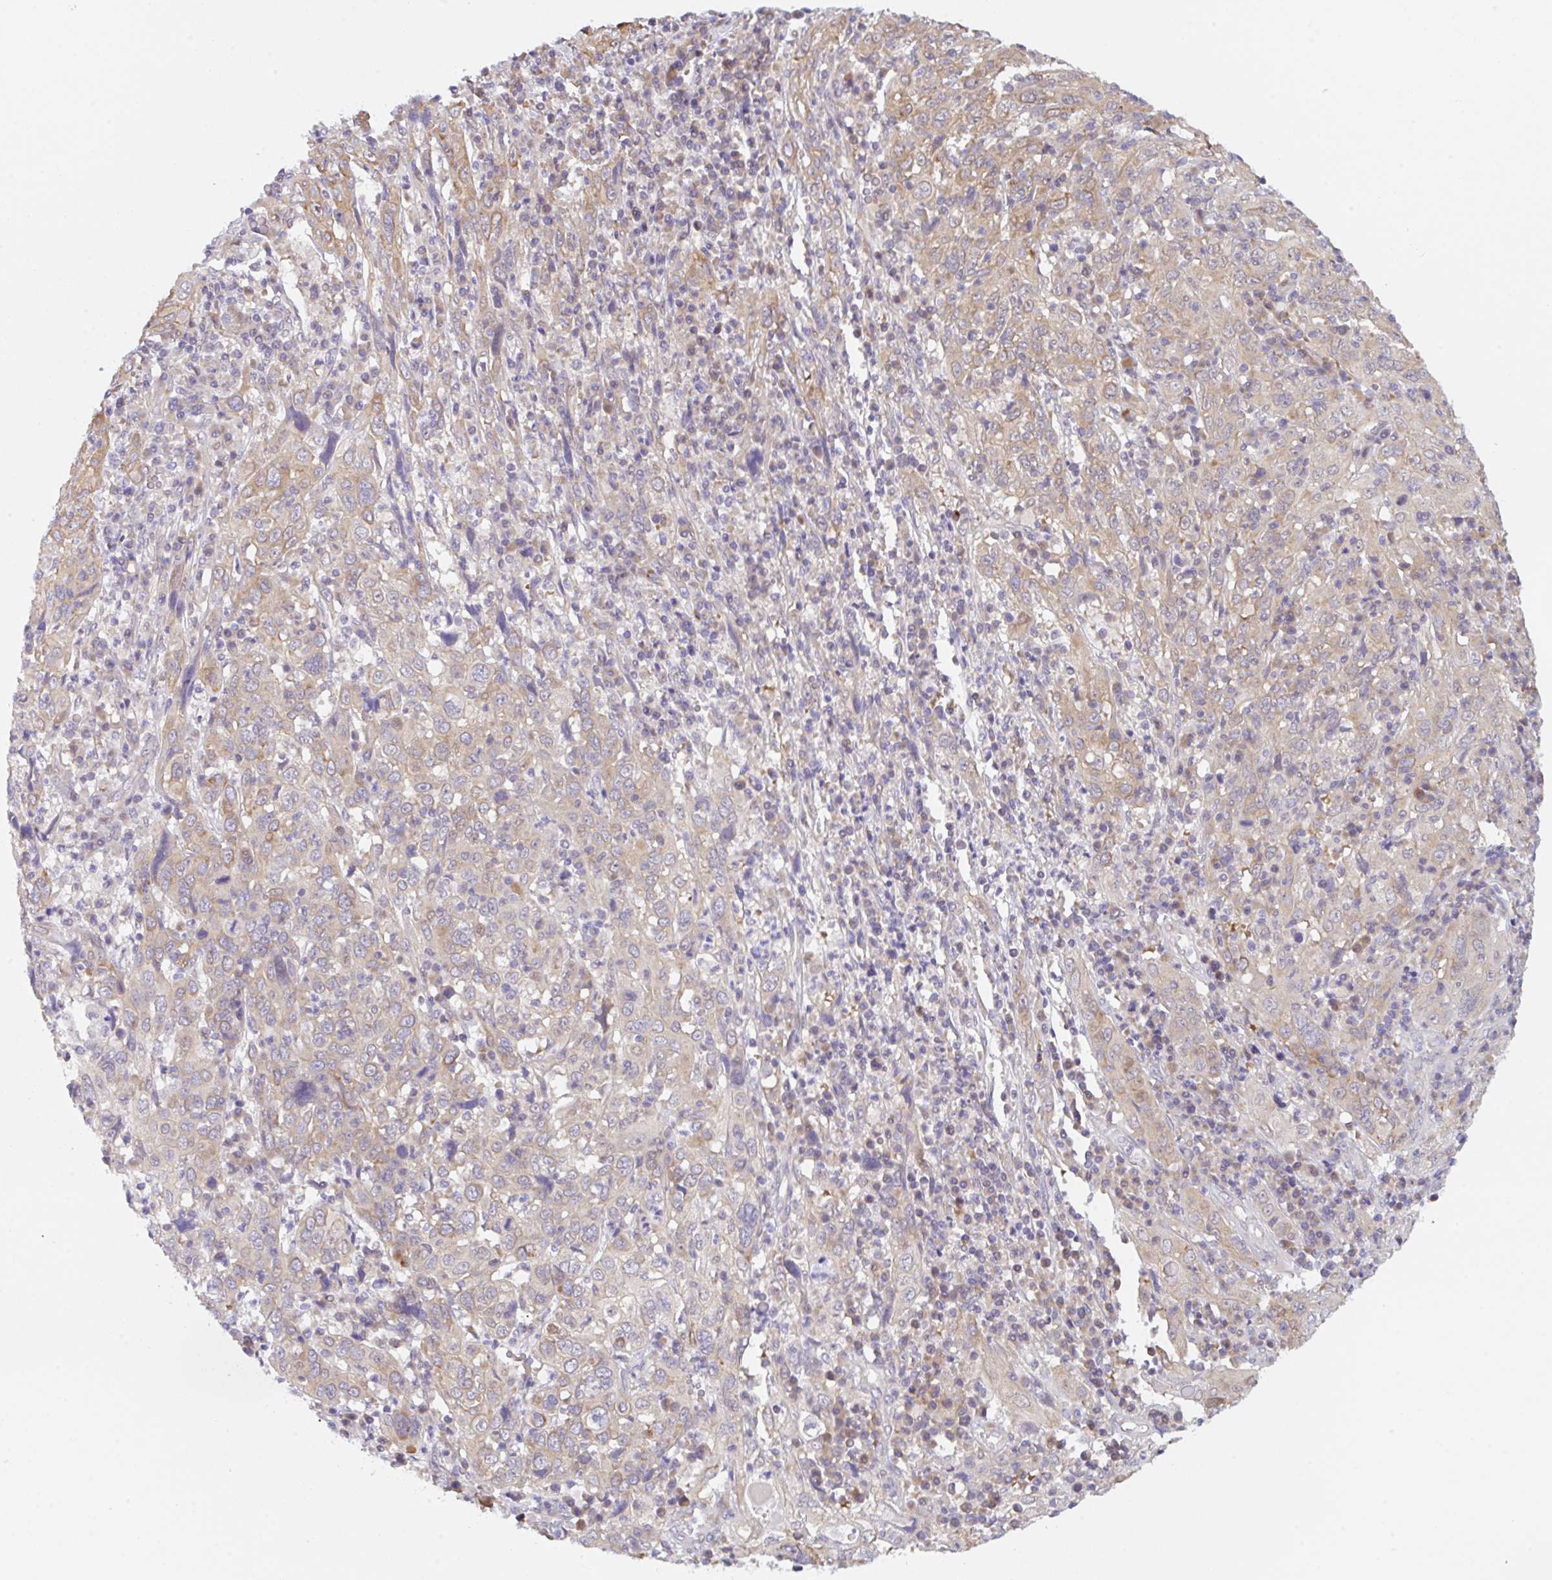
{"staining": {"intensity": "weak", "quantity": "25%-75%", "location": "cytoplasmic/membranous"}, "tissue": "cervical cancer", "cell_type": "Tumor cells", "image_type": "cancer", "snomed": [{"axis": "morphology", "description": "Squamous cell carcinoma, NOS"}, {"axis": "topography", "description": "Cervix"}], "caption": "Immunohistochemical staining of human squamous cell carcinoma (cervical) displays low levels of weak cytoplasmic/membranous protein expression in approximately 25%-75% of tumor cells.", "gene": "TBPL2", "patient": {"sex": "female", "age": 46}}